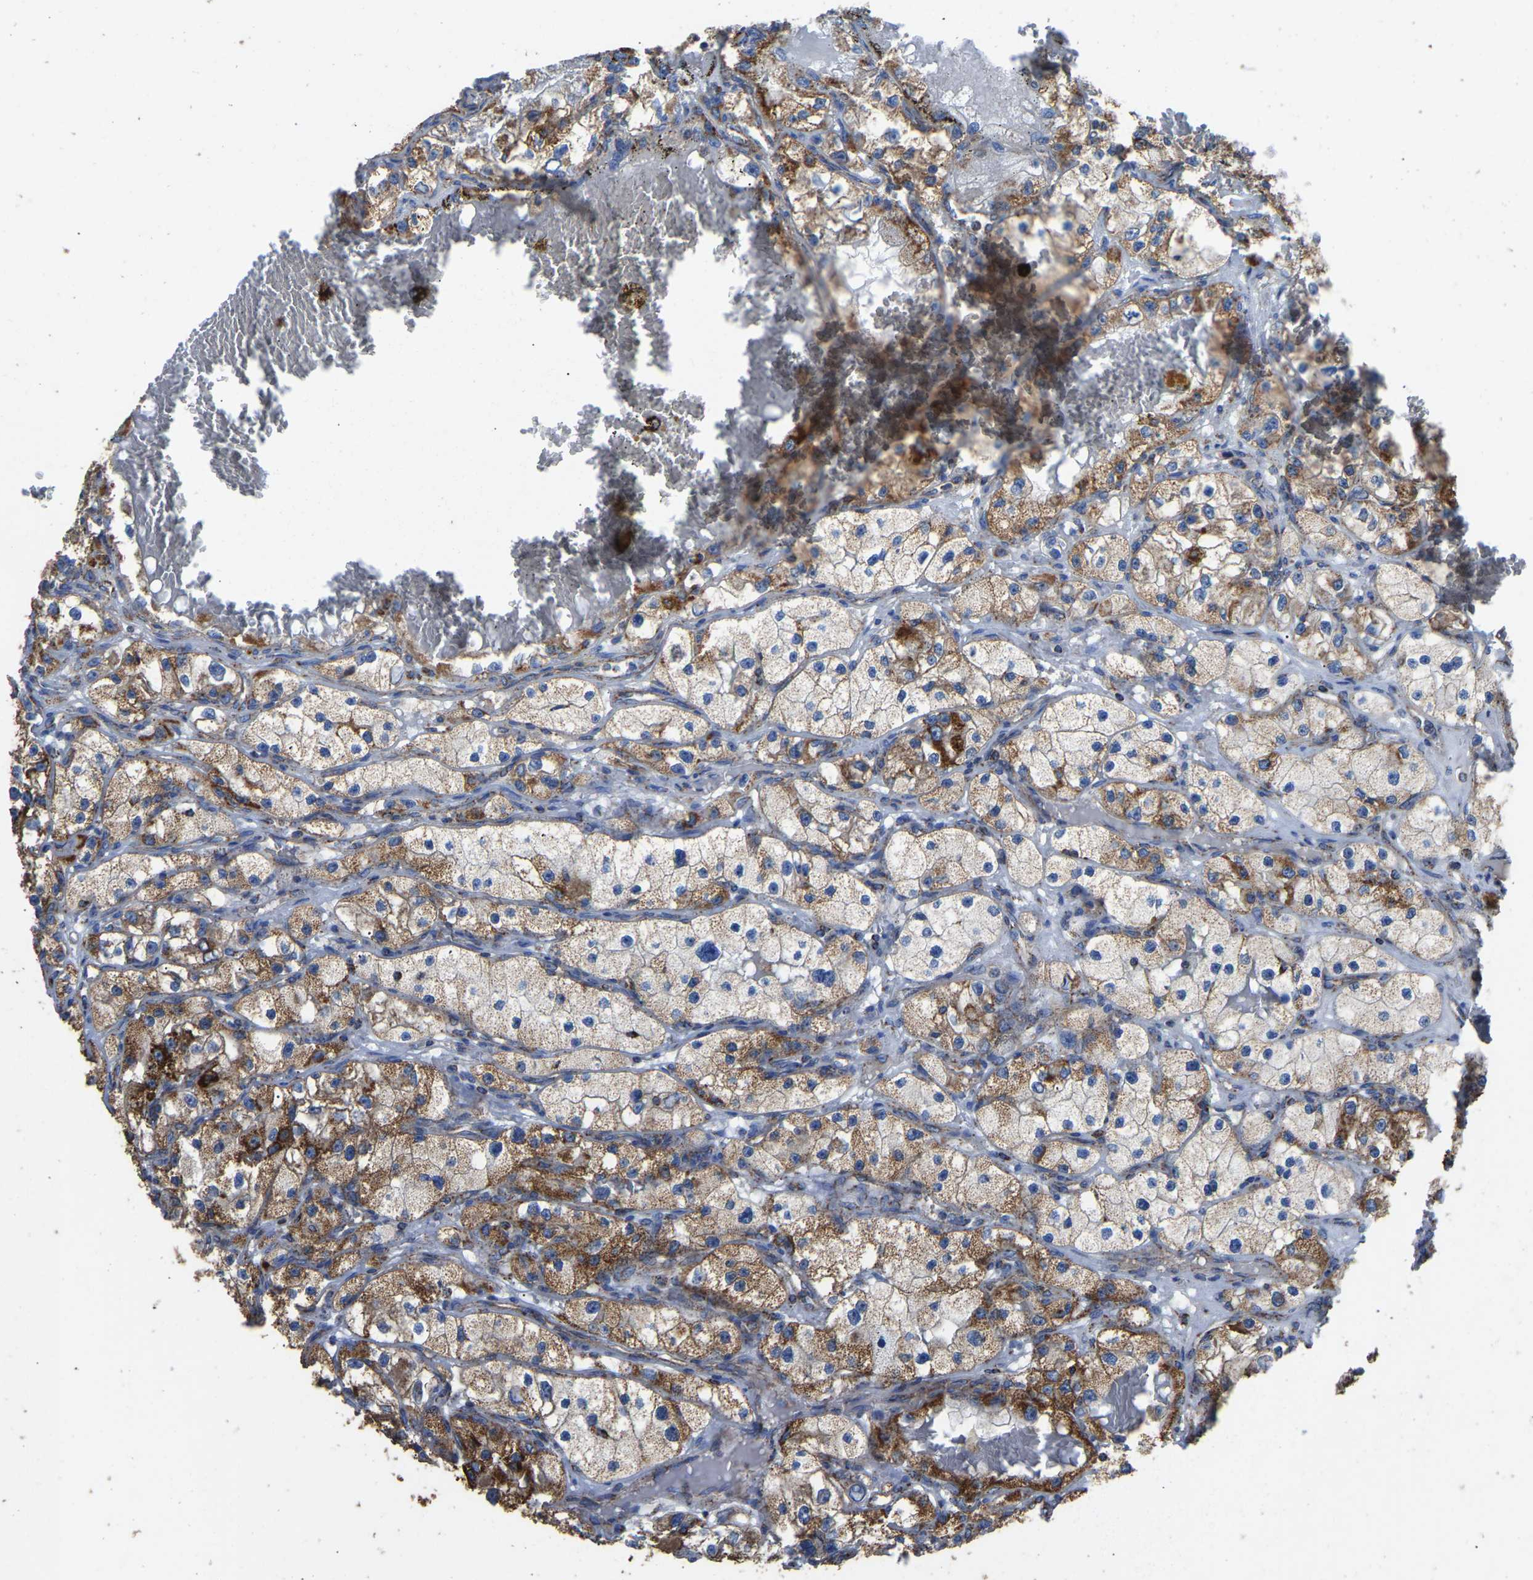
{"staining": {"intensity": "strong", "quantity": "25%-75%", "location": "cytoplasmic/membranous"}, "tissue": "renal cancer", "cell_type": "Tumor cells", "image_type": "cancer", "snomed": [{"axis": "morphology", "description": "Adenocarcinoma, NOS"}, {"axis": "topography", "description": "Kidney"}], "caption": "Human adenocarcinoma (renal) stained for a protein (brown) demonstrates strong cytoplasmic/membranous positive expression in approximately 25%-75% of tumor cells.", "gene": "ETFA", "patient": {"sex": "female", "age": 57}}